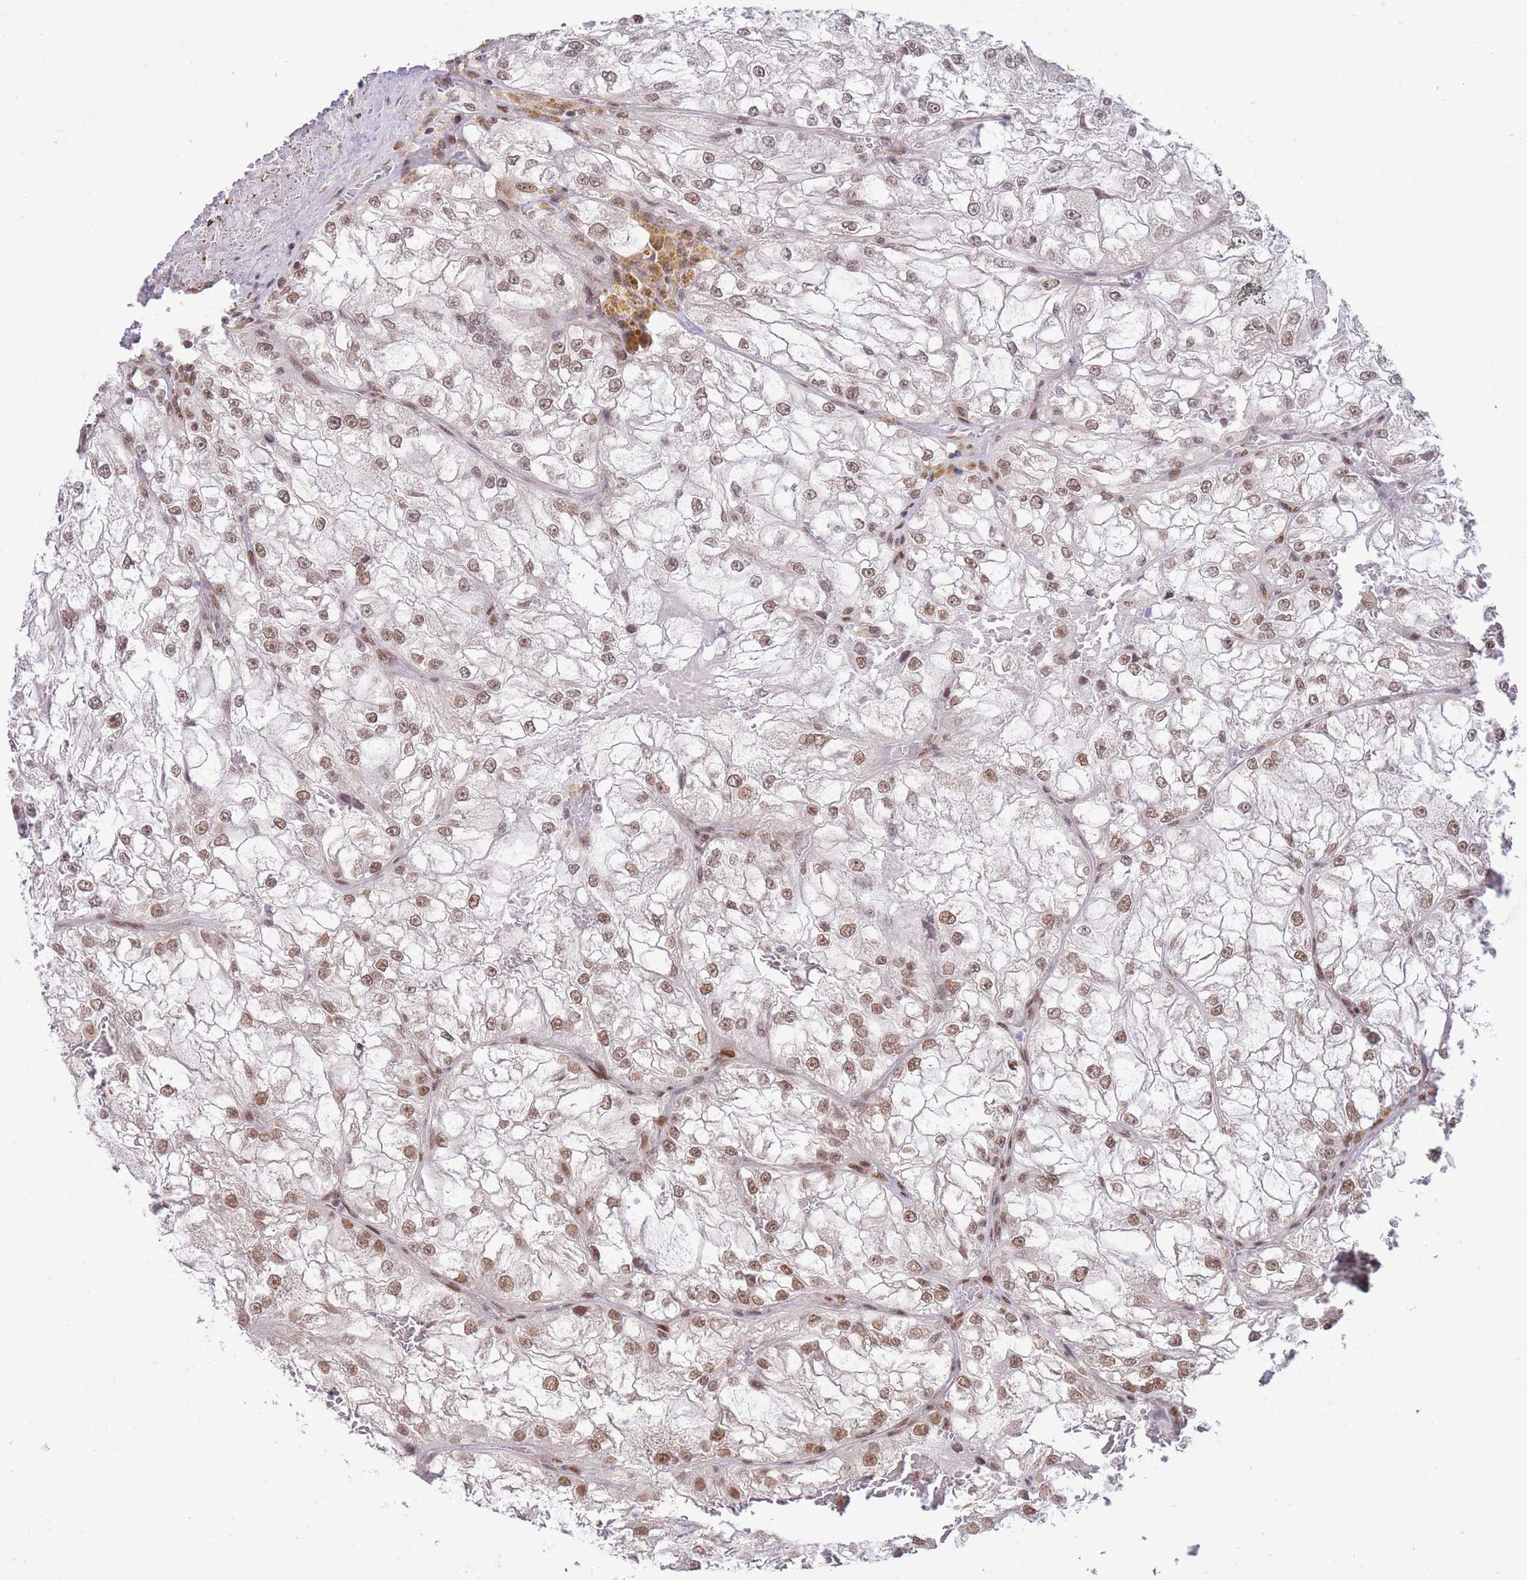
{"staining": {"intensity": "moderate", "quantity": ">75%", "location": "nuclear"}, "tissue": "renal cancer", "cell_type": "Tumor cells", "image_type": "cancer", "snomed": [{"axis": "morphology", "description": "Adenocarcinoma, NOS"}, {"axis": "topography", "description": "Kidney"}], "caption": "The histopathology image demonstrates staining of adenocarcinoma (renal), revealing moderate nuclear protein staining (brown color) within tumor cells.", "gene": "CARD8", "patient": {"sex": "female", "age": 72}}